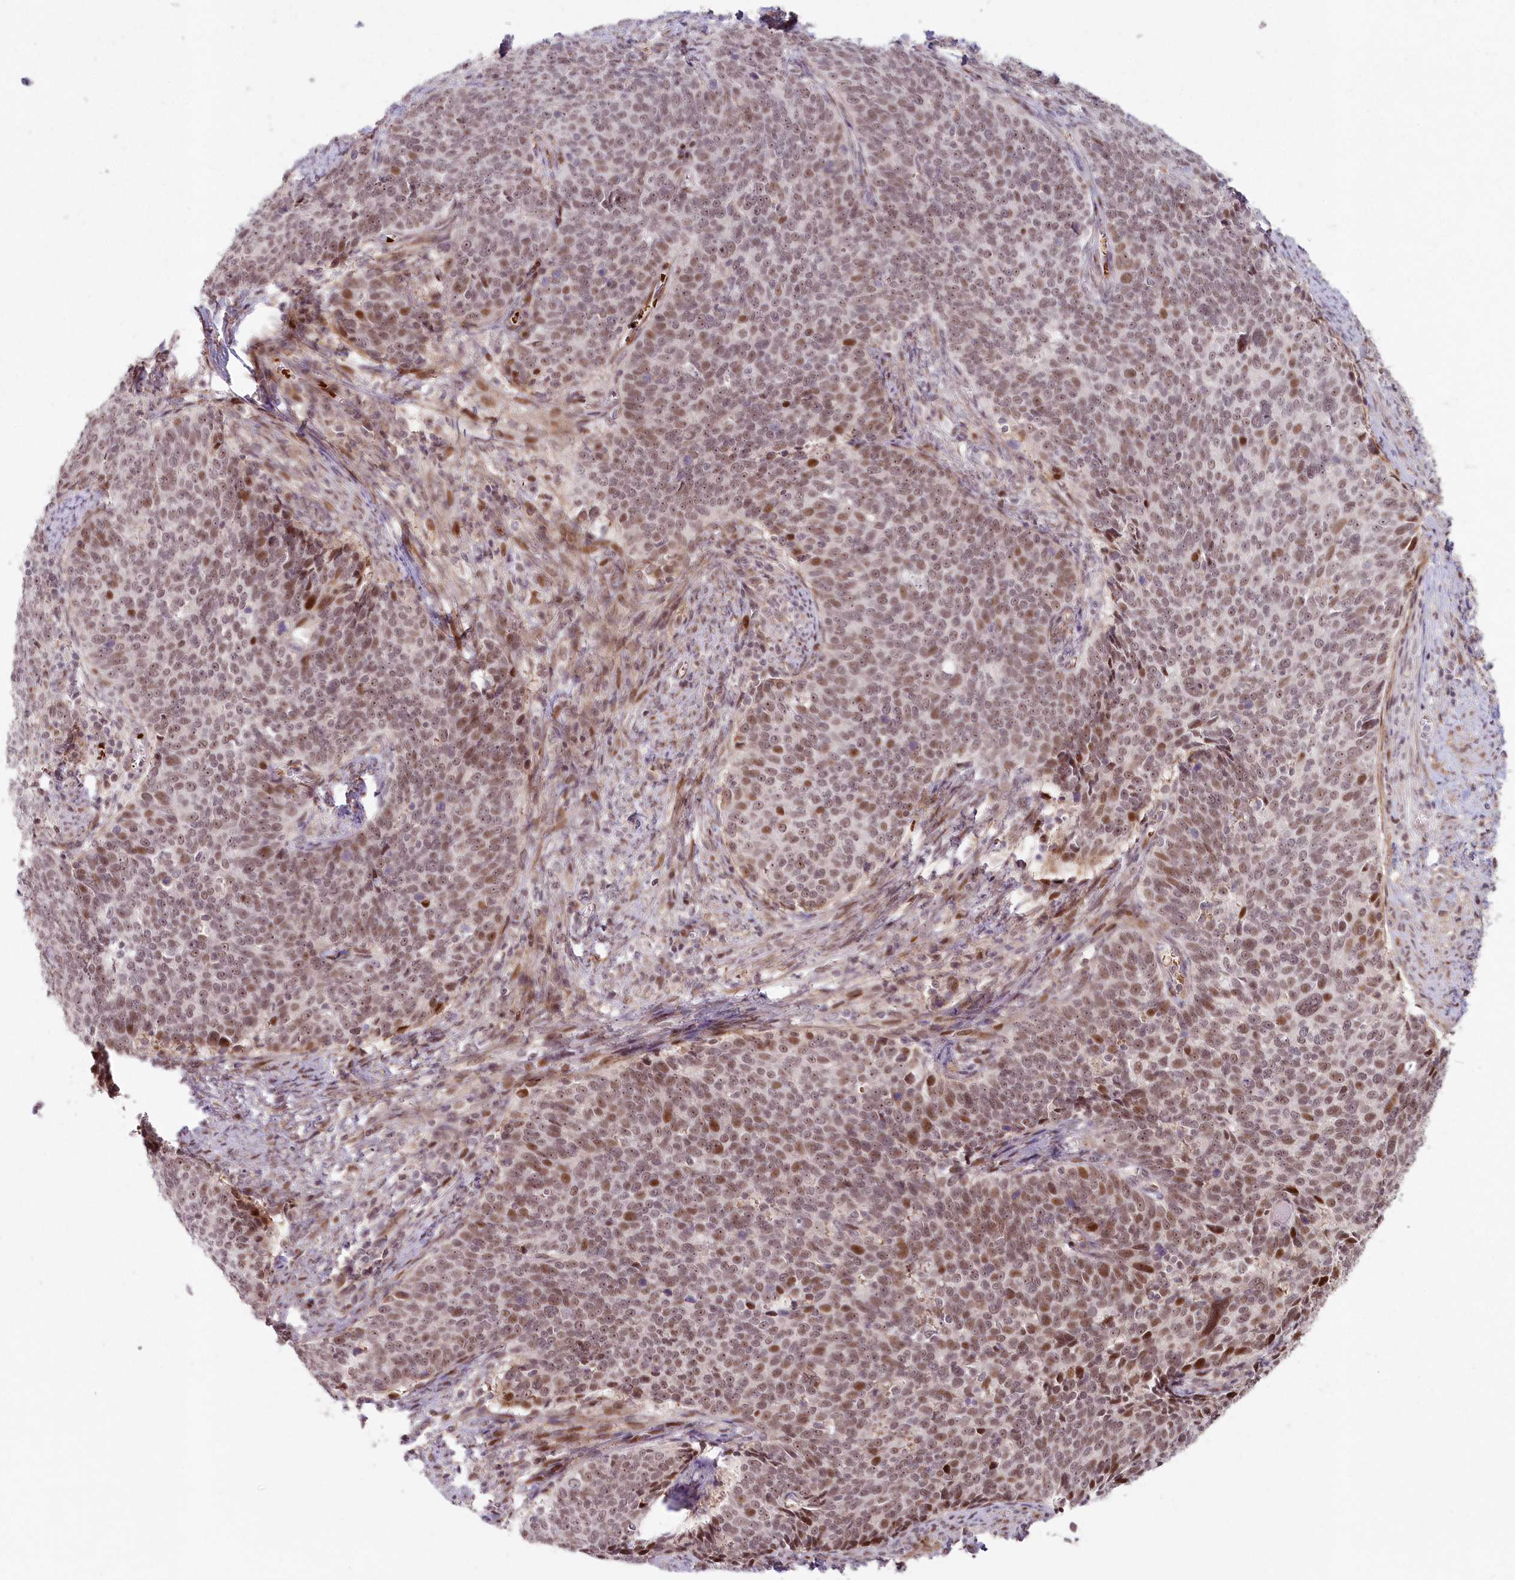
{"staining": {"intensity": "moderate", "quantity": ">75%", "location": "nuclear"}, "tissue": "cervical cancer", "cell_type": "Tumor cells", "image_type": "cancer", "snomed": [{"axis": "morphology", "description": "Squamous cell carcinoma, NOS"}, {"axis": "topography", "description": "Cervix"}], "caption": "Protein staining shows moderate nuclear expression in approximately >75% of tumor cells in cervical cancer. Using DAB (3,3'-diaminobenzidine) (brown) and hematoxylin (blue) stains, captured at high magnification using brightfield microscopy.", "gene": "FAM204A", "patient": {"sex": "female", "age": 39}}